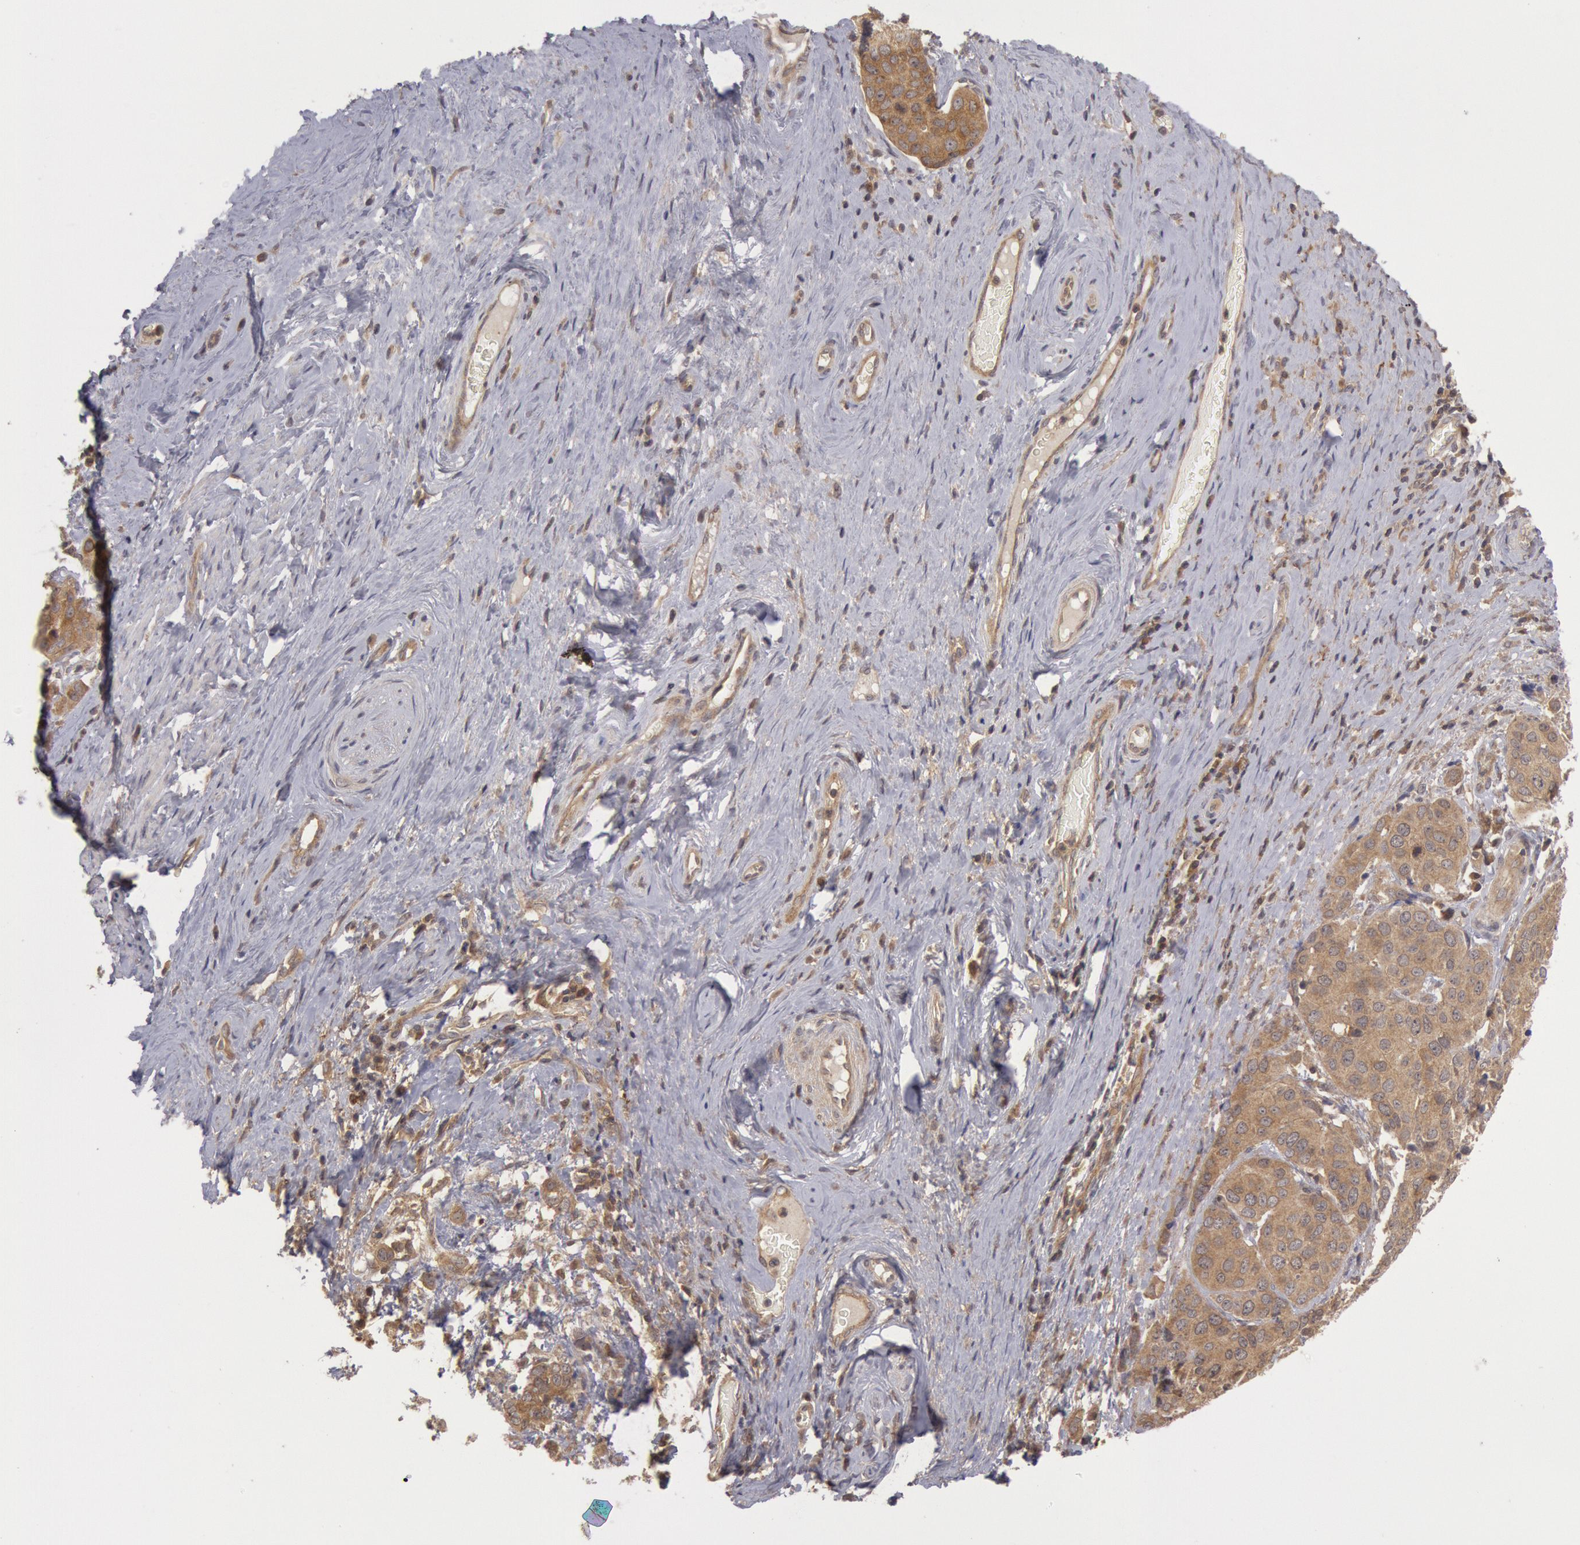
{"staining": {"intensity": "moderate", "quantity": ">75%", "location": "cytoplasmic/membranous"}, "tissue": "cervical cancer", "cell_type": "Tumor cells", "image_type": "cancer", "snomed": [{"axis": "morphology", "description": "Squamous cell carcinoma, NOS"}, {"axis": "topography", "description": "Cervix"}], "caption": "Protein staining of squamous cell carcinoma (cervical) tissue shows moderate cytoplasmic/membranous positivity in about >75% of tumor cells.", "gene": "BRAF", "patient": {"sex": "female", "age": 54}}